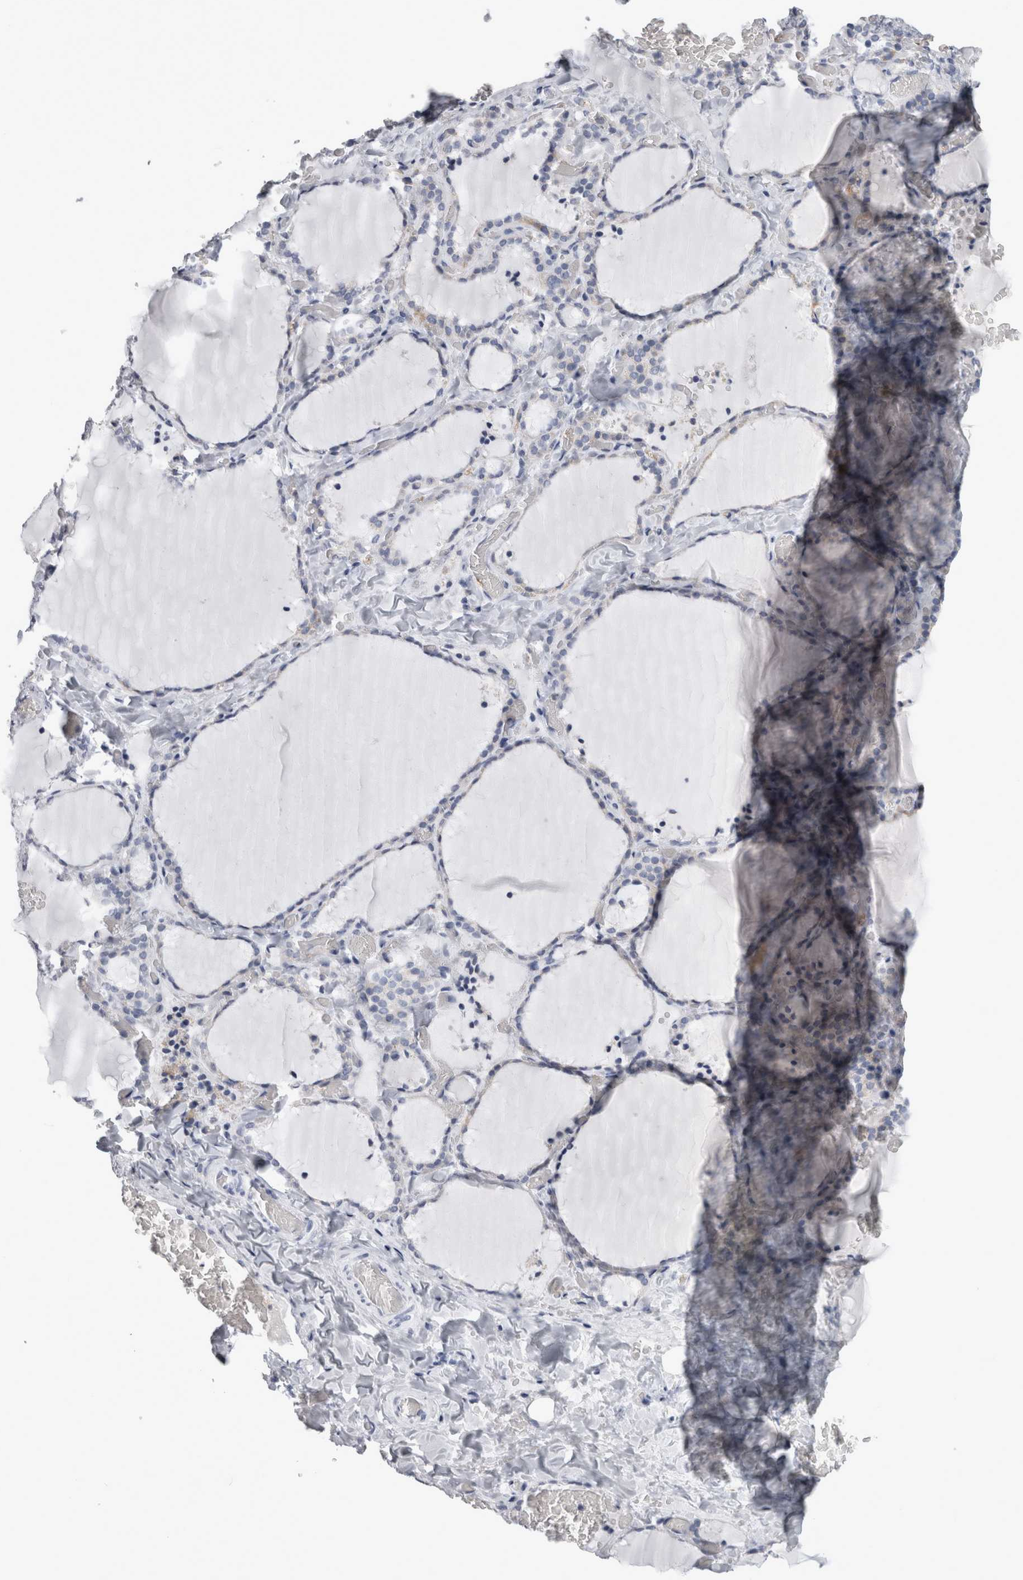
{"staining": {"intensity": "negative", "quantity": "none", "location": "none"}, "tissue": "thyroid gland", "cell_type": "Glandular cells", "image_type": "normal", "snomed": [{"axis": "morphology", "description": "Normal tissue, NOS"}, {"axis": "topography", "description": "Thyroid gland"}], "caption": "The photomicrograph demonstrates no staining of glandular cells in normal thyroid gland.", "gene": "ALDH8A1", "patient": {"sex": "female", "age": 22}}